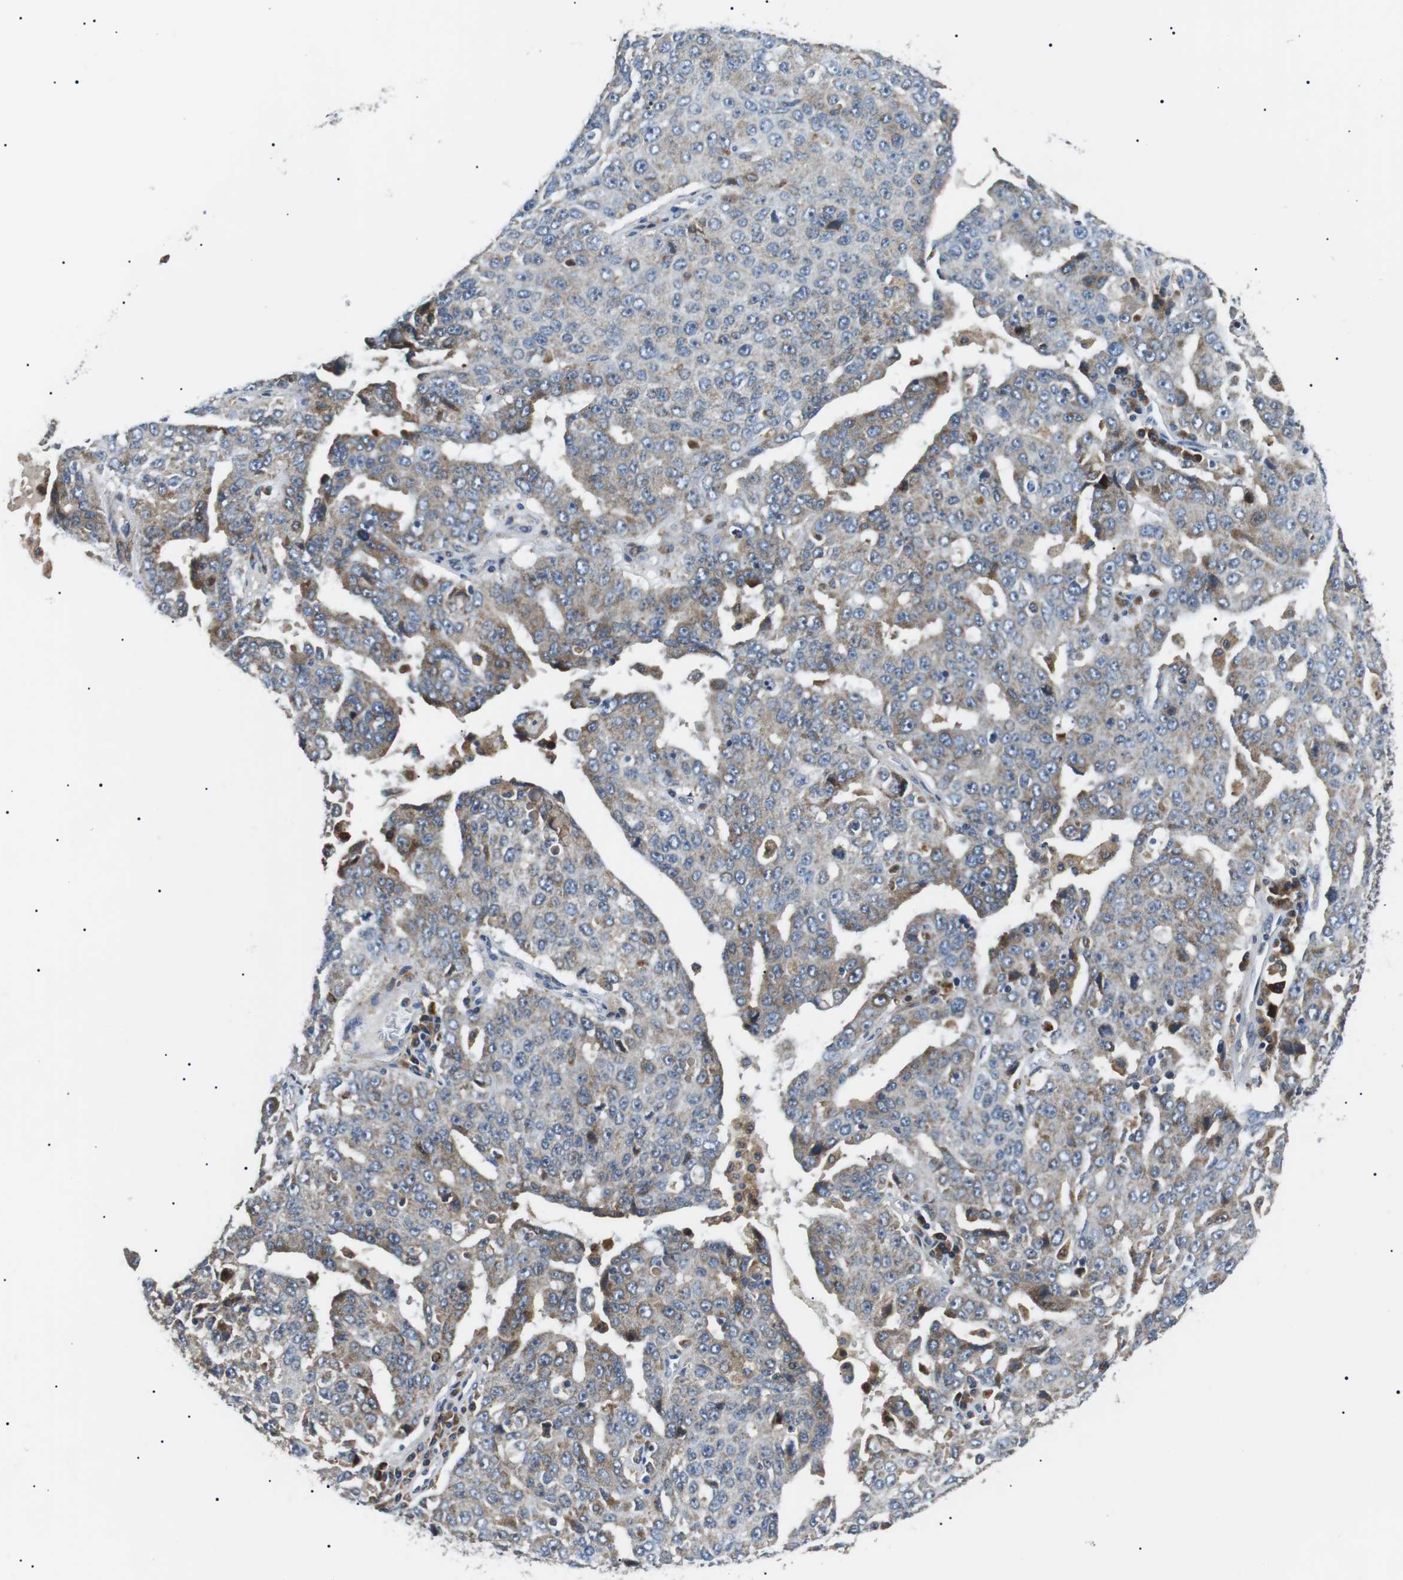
{"staining": {"intensity": "weak", "quantity": "25%-75%", "location": "cytoplasmic/membranous"}, "tissue": "ovarian cancer", "cell_type": "Tumor cells", "image_type": "cancer", "snomed": [{"axis": "morphology", "description": "Carcinoma, endometroid"}, {"axis": "topography", "description": "Ovary"}], "caption": "Weak cytoplasmic/membranous protein expression is identified in about 25%-75% of tumor cells in ovarian cancer (endometroid carcinoma).", "gene": "RAB9A", "patient": {"sex": "female", "age": 62}}